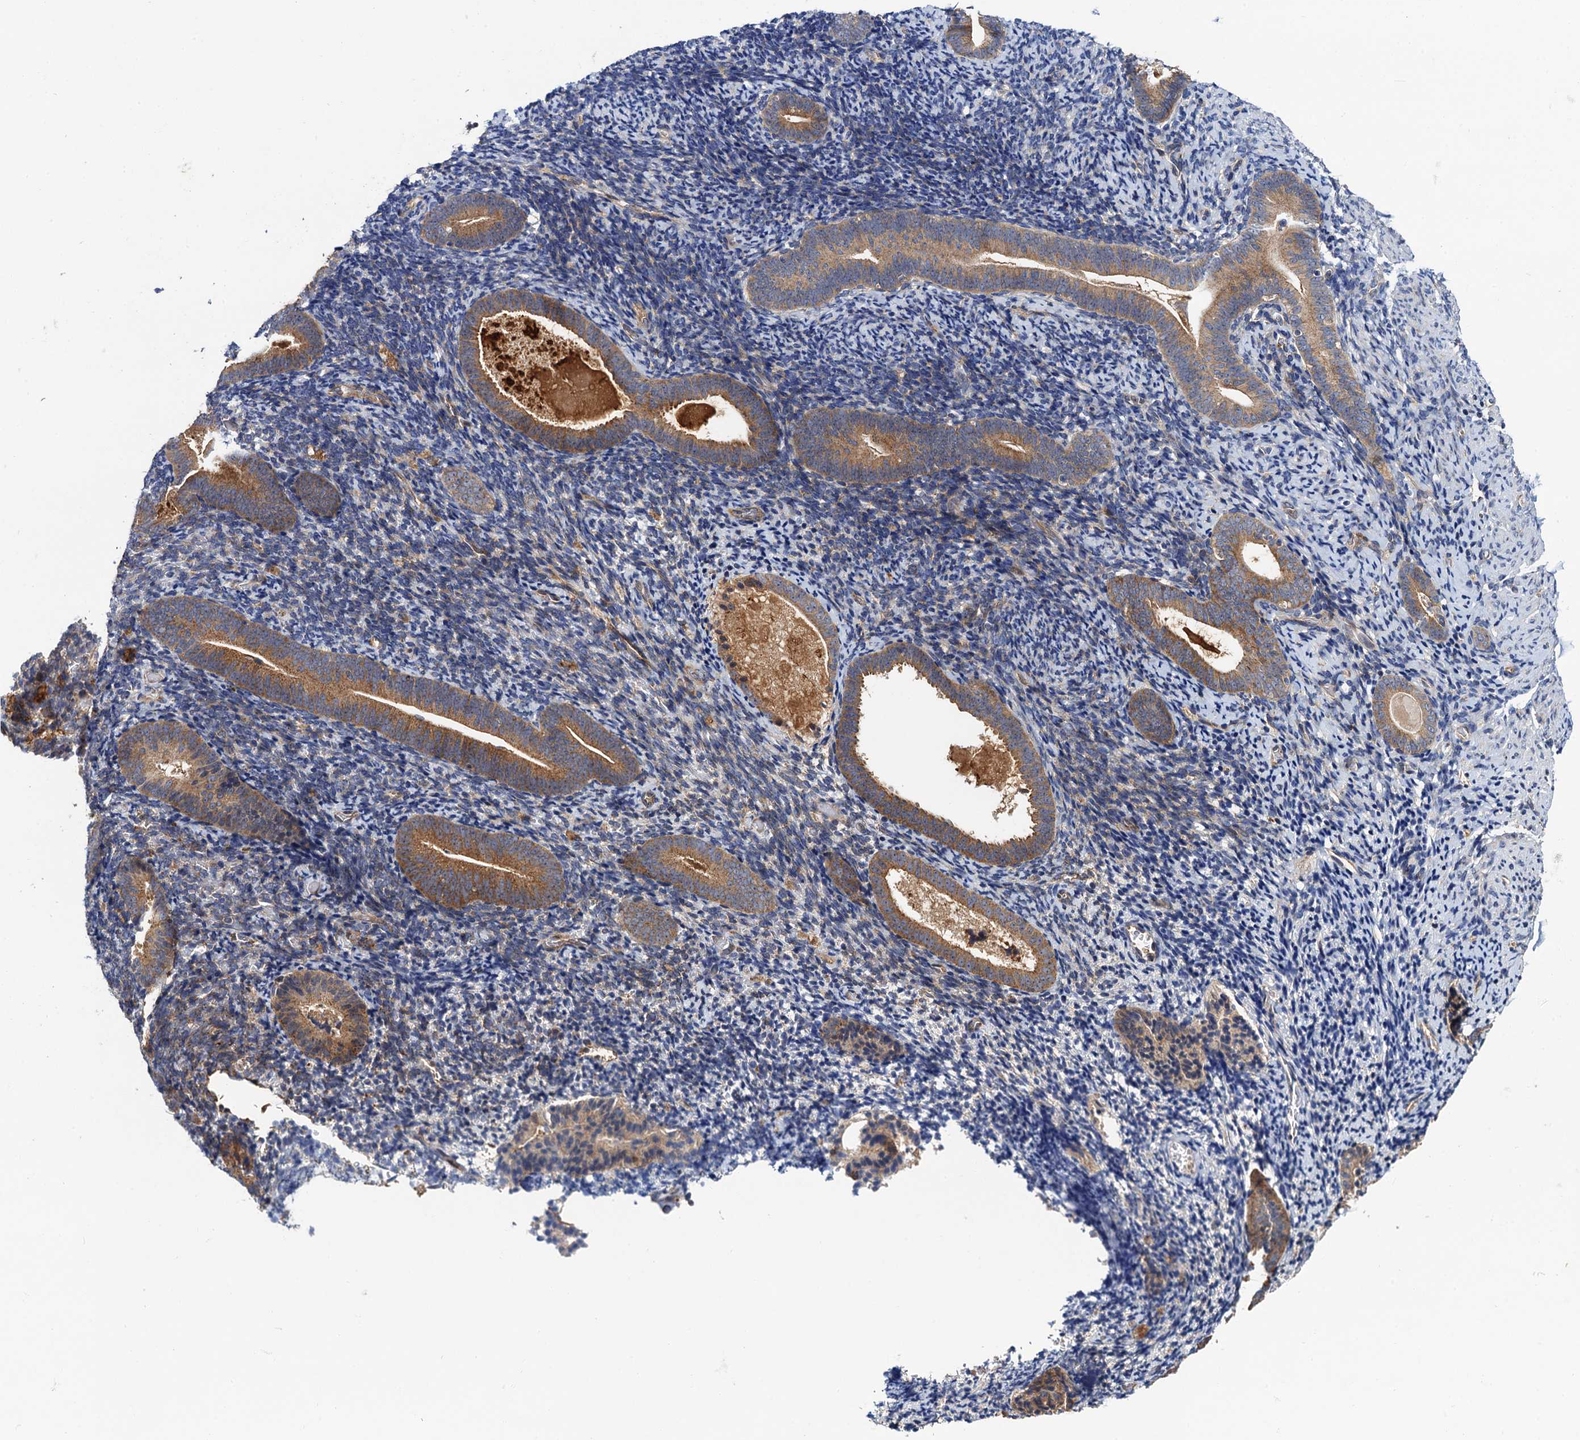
{"staining": {"intensity": "negative", "quantity": "none", "location": "none"}, "tissue": "endometrium", "cell_type": "Cells in endometrial stroma", "image_type": "normal", "snomed": [{"axis": "morphology", "description": "Normal tissue, NOS"}, {"axis": "topography", "description": "Endometrium"}], "caption": "High power microscopy photomicrograph of an immunohistochemistry image of normal endometrium, revealing no significant expression in cells in endometrial stroma.", "gene": "VPS35", "patient": {"sex": "female", "age": 51}}